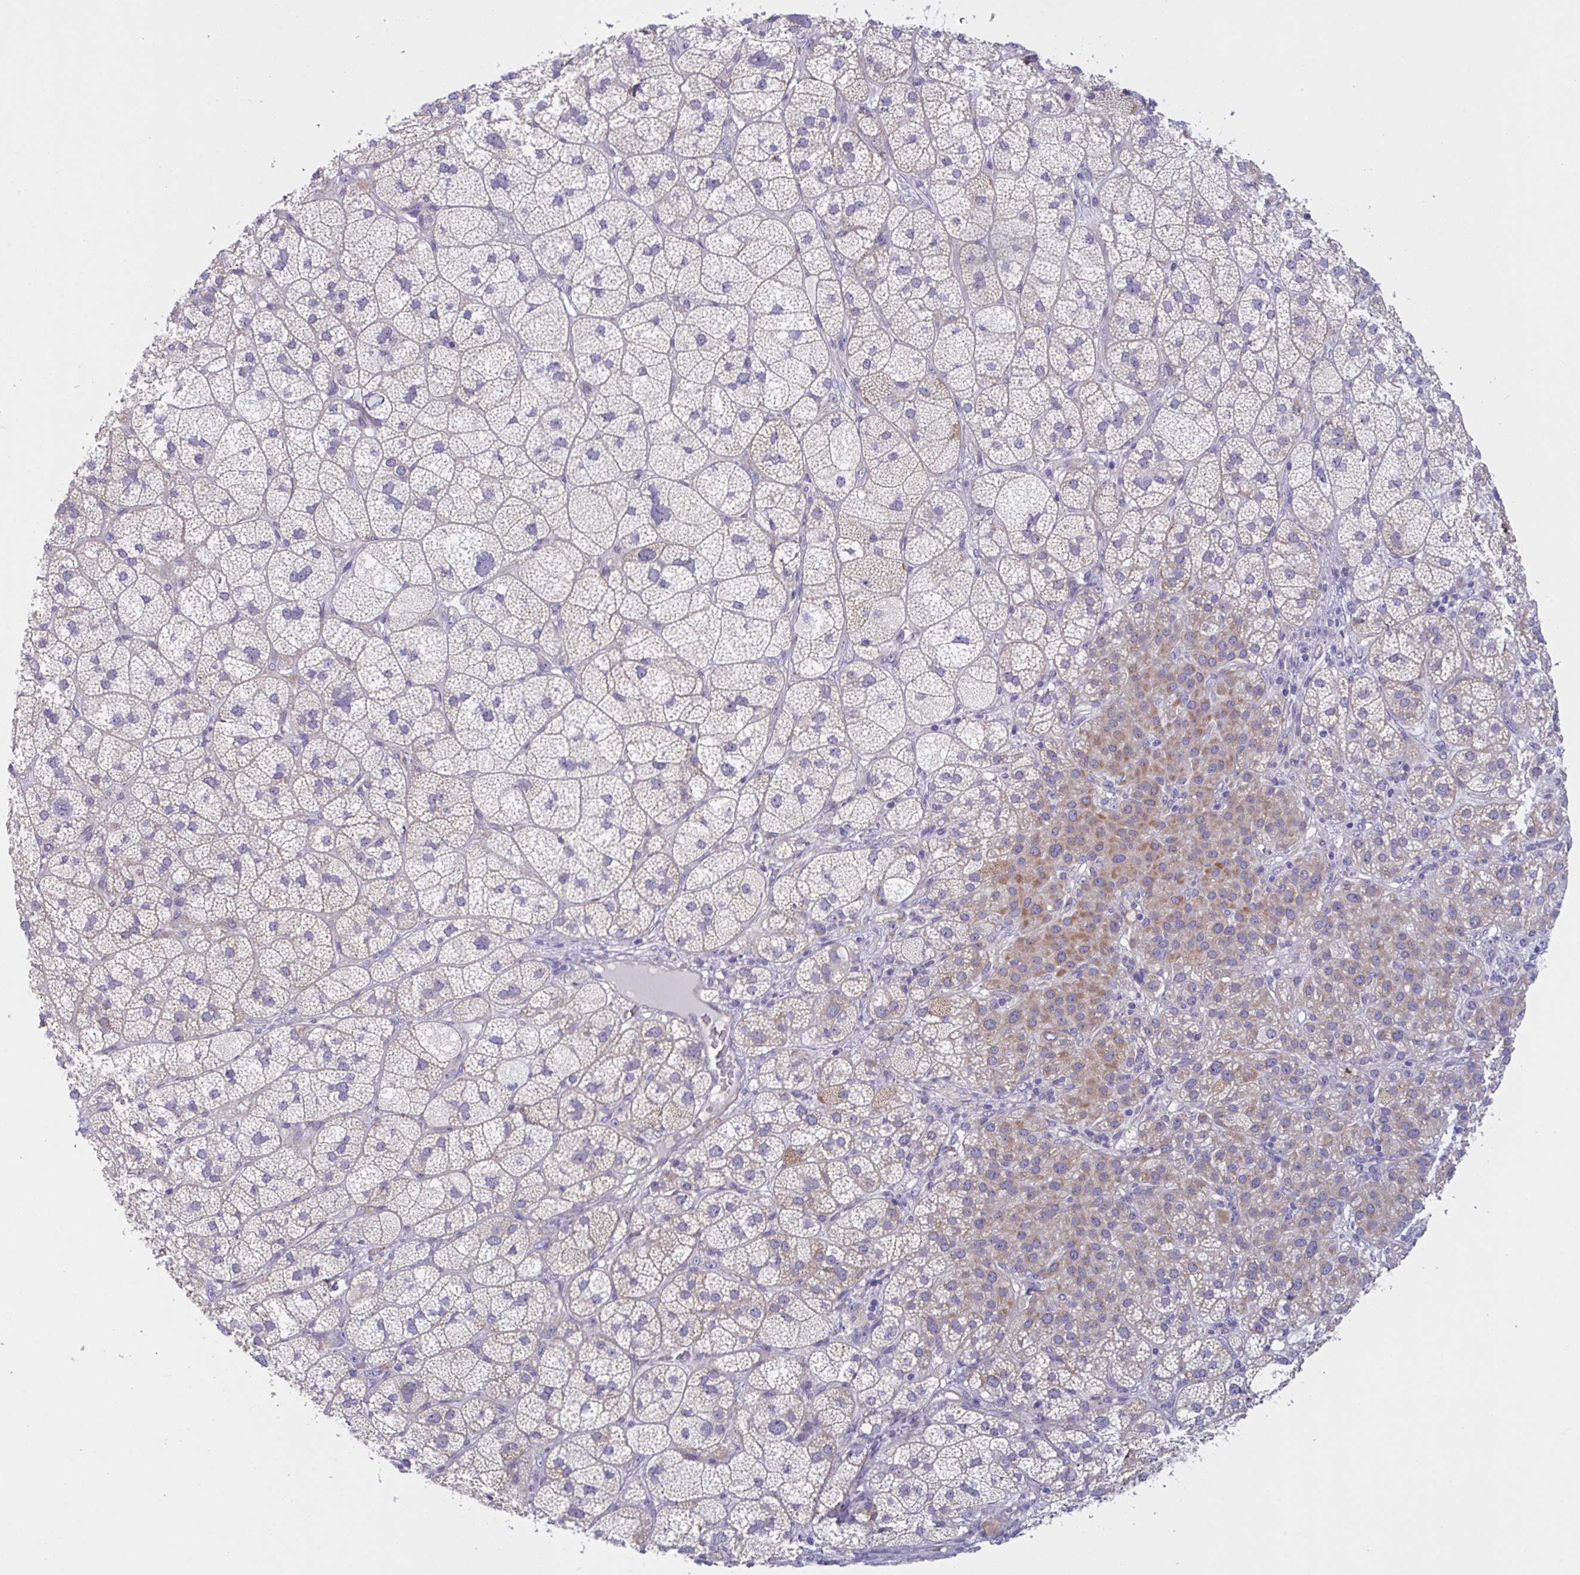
{"staining": {"intensity": "moderate", "quantity": "25%-75%", "location": "cytoplasmic/membranous"}, "tissue": "adrenal gland", "cell_type": "Glandular cells", "image_type": "normal", "snomed": [{"axis": "morphology", "description": "Normal tissue, NOS"}, {"axis": "topography", "description": "Adrenal gland"}], "caption": "Adrenal gland stained with immunohistochemistry exhibits moderate cytoplasmic/membranous expression in approximately 25%-75% of glandular cells. (brown staining indicates protein expression, while blue staining denotes nuclei).", "gene": "MRPS2", "patient": {"sex": "female", "age": 60}}